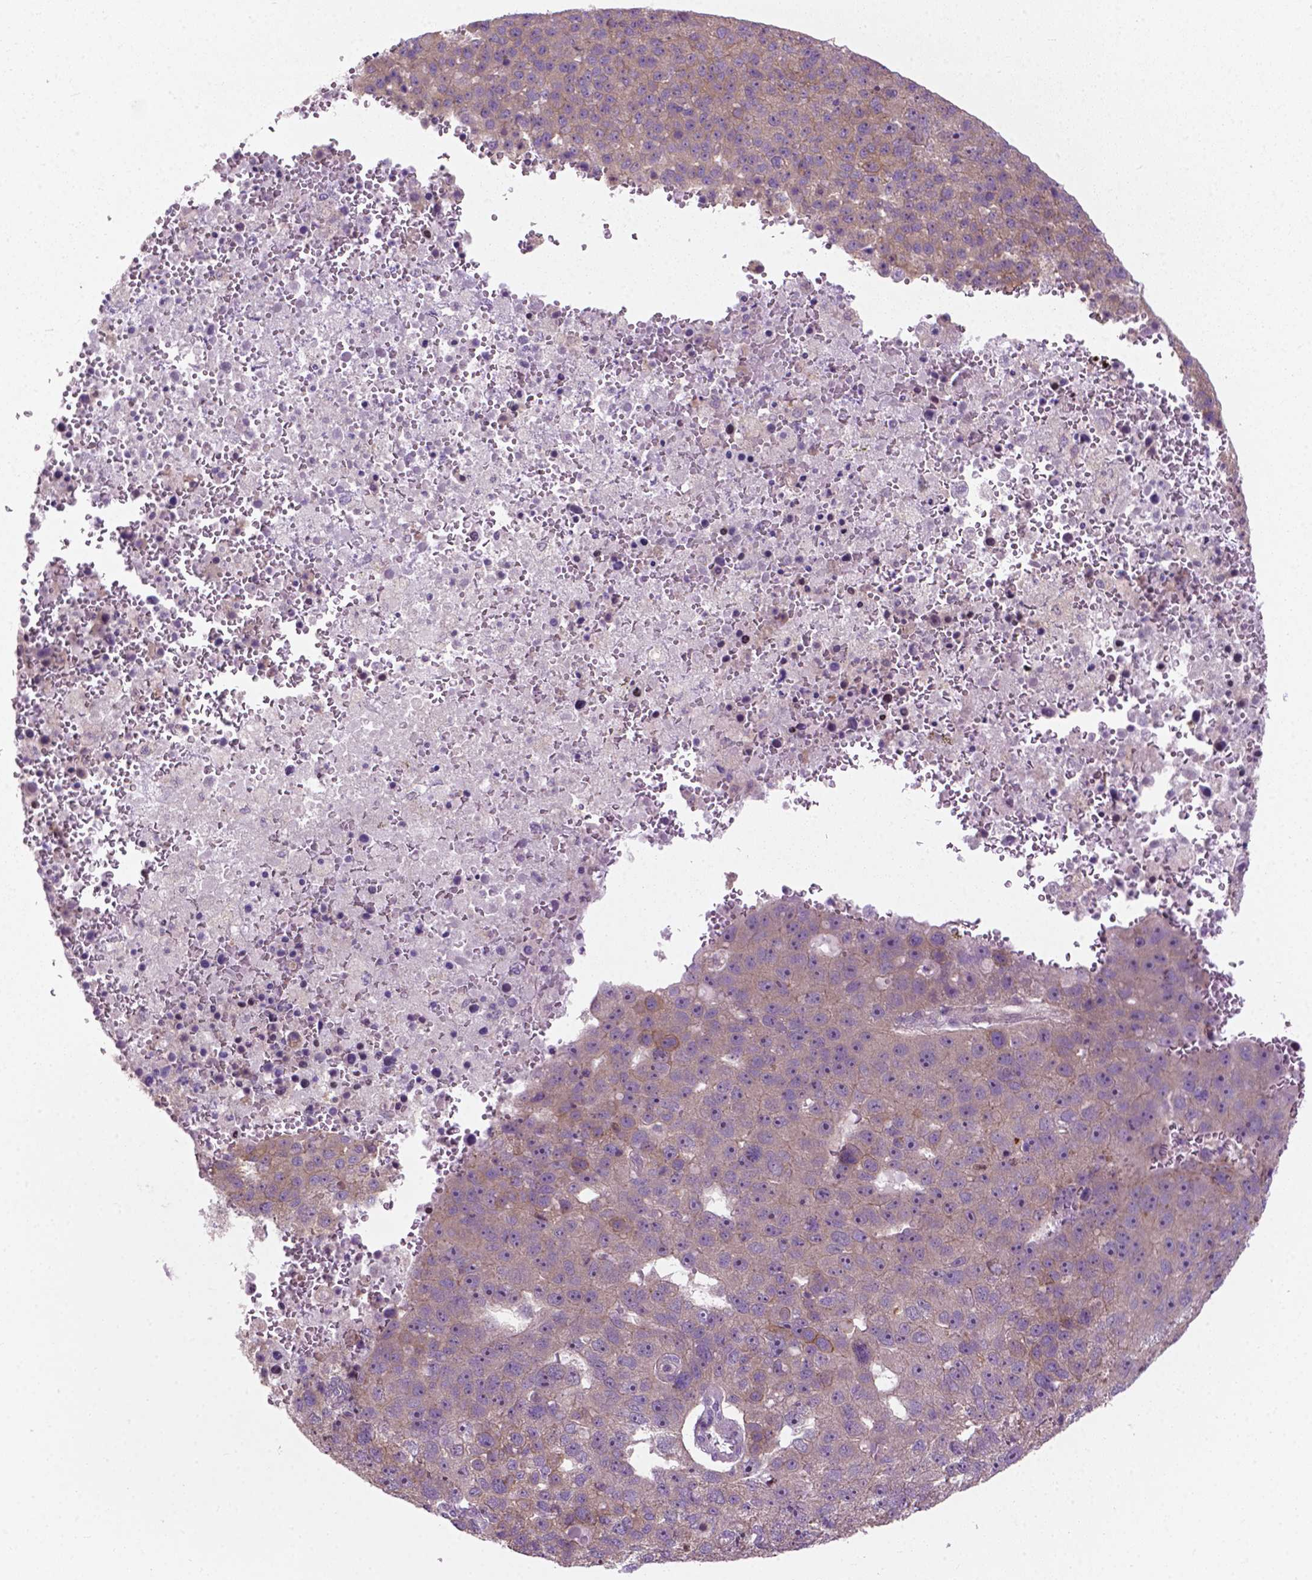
{"staining": {"intensity": "negative", "quantity": "none", "location": "none"}, "tissue": "pancreatic cancer", "cell_type": "Tumor cells", "image_type": "cancer", "snomed": [{"axis": "morphology", "description": "Adenocarcinoma, NOS"}, {"axis": "topography", "description": "Pancreas"}], "caption": "Image shows no protein expression in tumor cells of adenocarcinoma (pancreatic) tissue.", "gene": "MZT1", "patient": {"sex": "female", "age": 61}}